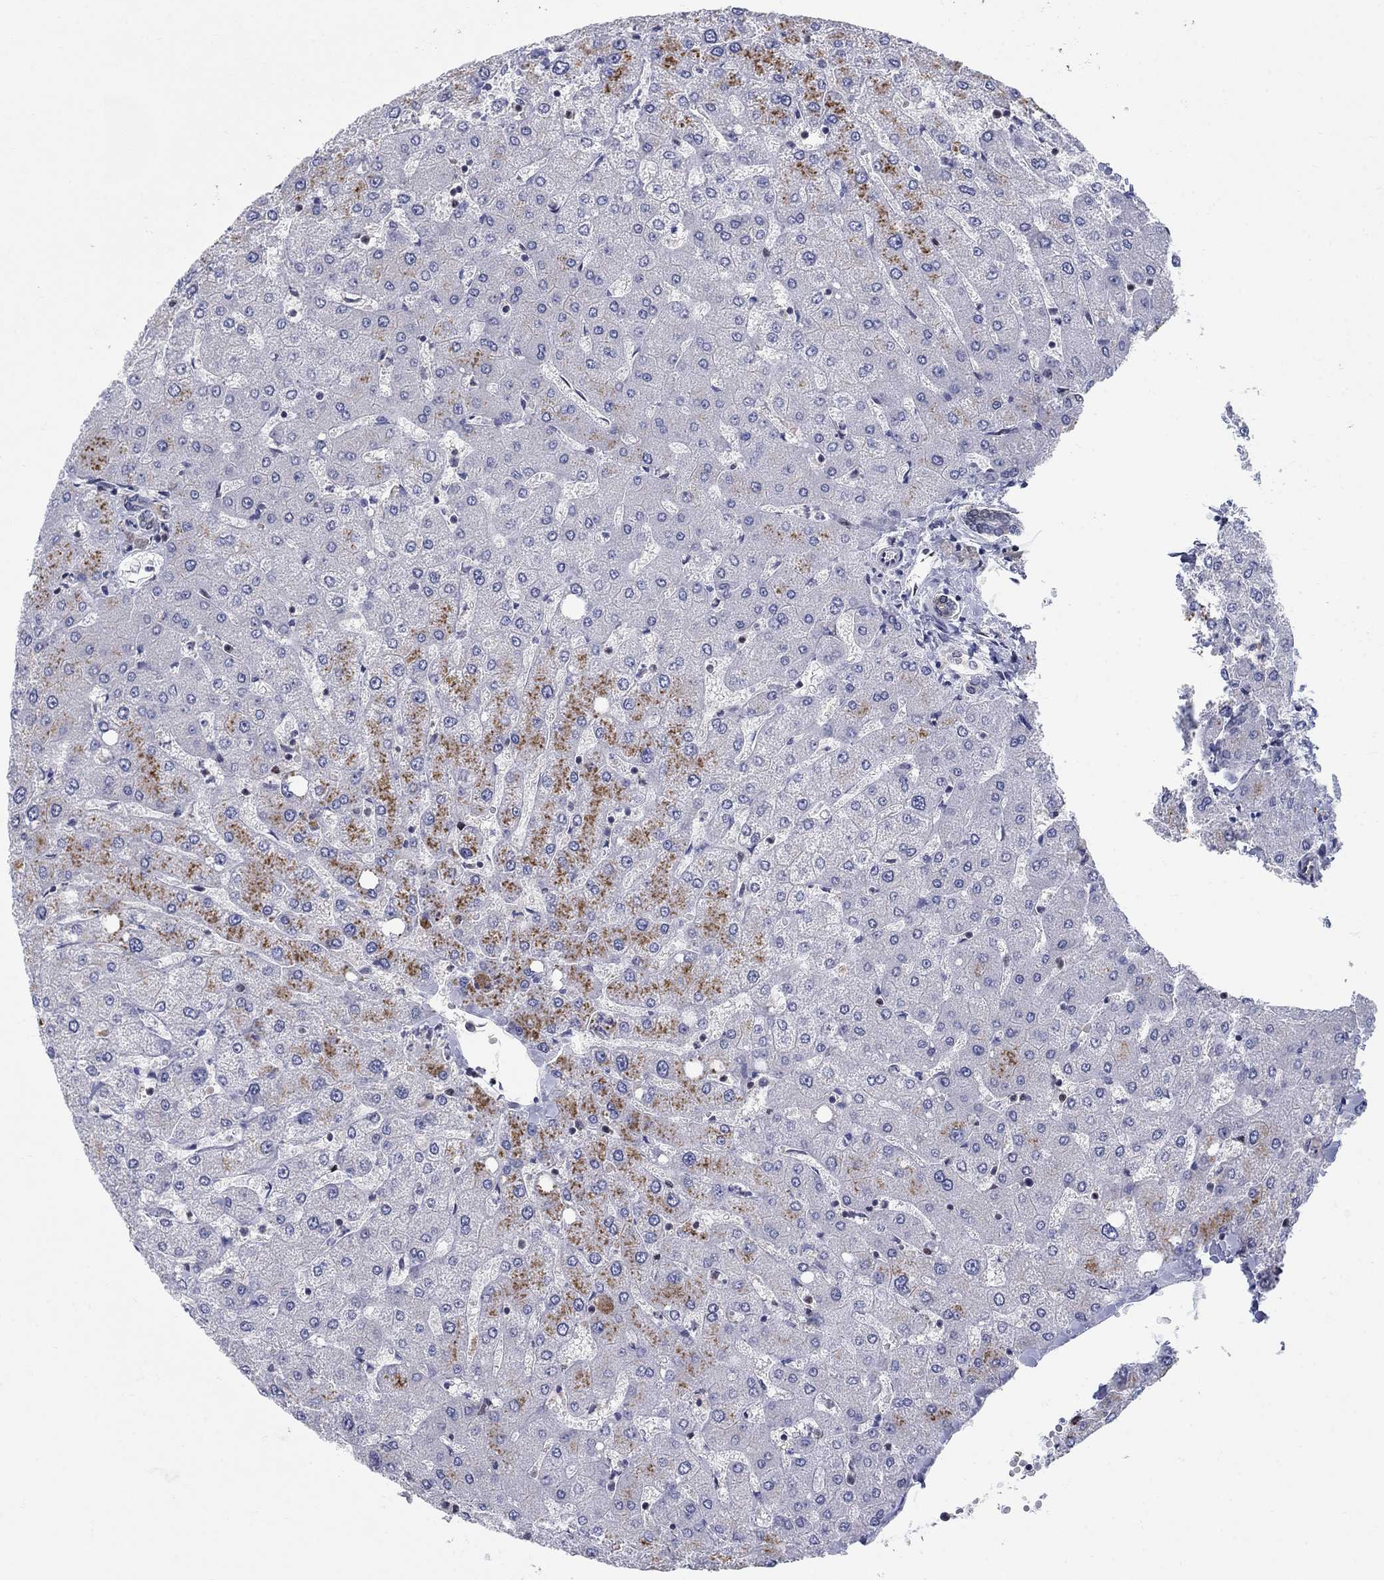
{"staining": {"intensity": "negative", "quantity": "none", "location": "none"}, "tissue": "liver", "cell_type": "Cholangiocytes", "image_type": "normal", "snomed": [{"axis": "morphology", "description": "Normal tissue, NOS"}, {"axis": "topography", "description": "Liver"}], "caption": "High power microscopy photomicrograph of an immunohistochemistry (IHC) histopathology image of normal liver, revealing no significant staining in cholangiocytes. (DAB (3,3'-diaminobenzidine) immunohistochemistry (IHC), high magnification).", "gene": "CENPE", "patient": {"sex": "female", "age": 54}}